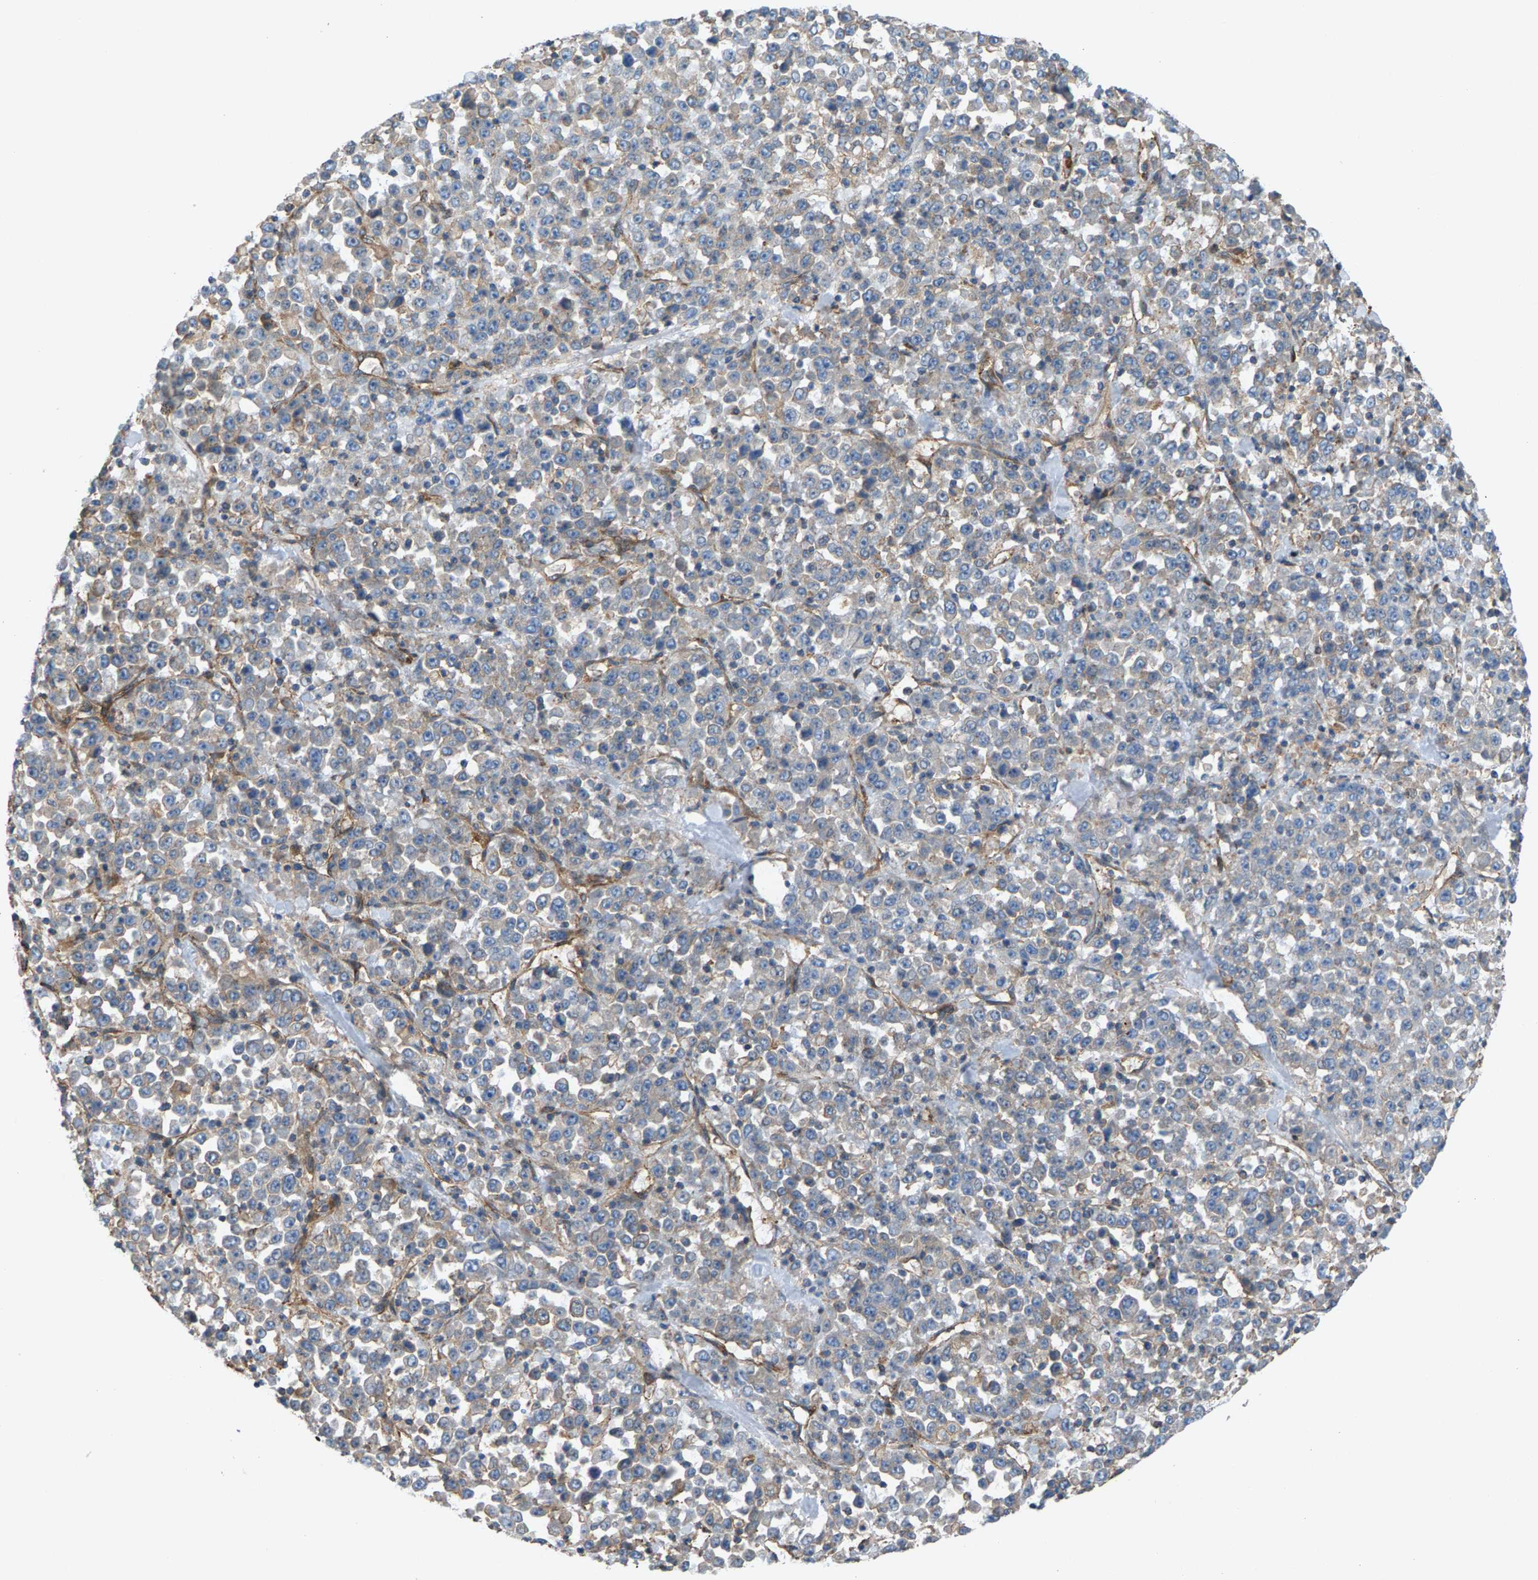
{"staining": {"intensity": "weak", "quantity": "<25%", "location": "cytoplasmic/membranous"}, "tissue": "stomach cancer", "cell_type": "Tumor cells", "image_type": "cancer", "snomed": [{"axis": "morphology", "description": "Normal tissue, NOS"}, {"axis": "morphology", "description": "Adenocarcinoma, NOS"}, {"axis": "topography", "description": "Stomach, upper"}, {"axis": "topography", "description": "Stomach"}], "caption": "Protein analysis of adenocarcinoma (stomach) demonstrates no significant positivity in tumor cells.", "gene": "PDCL", "patient": {"sex": "male", "age": 59}}